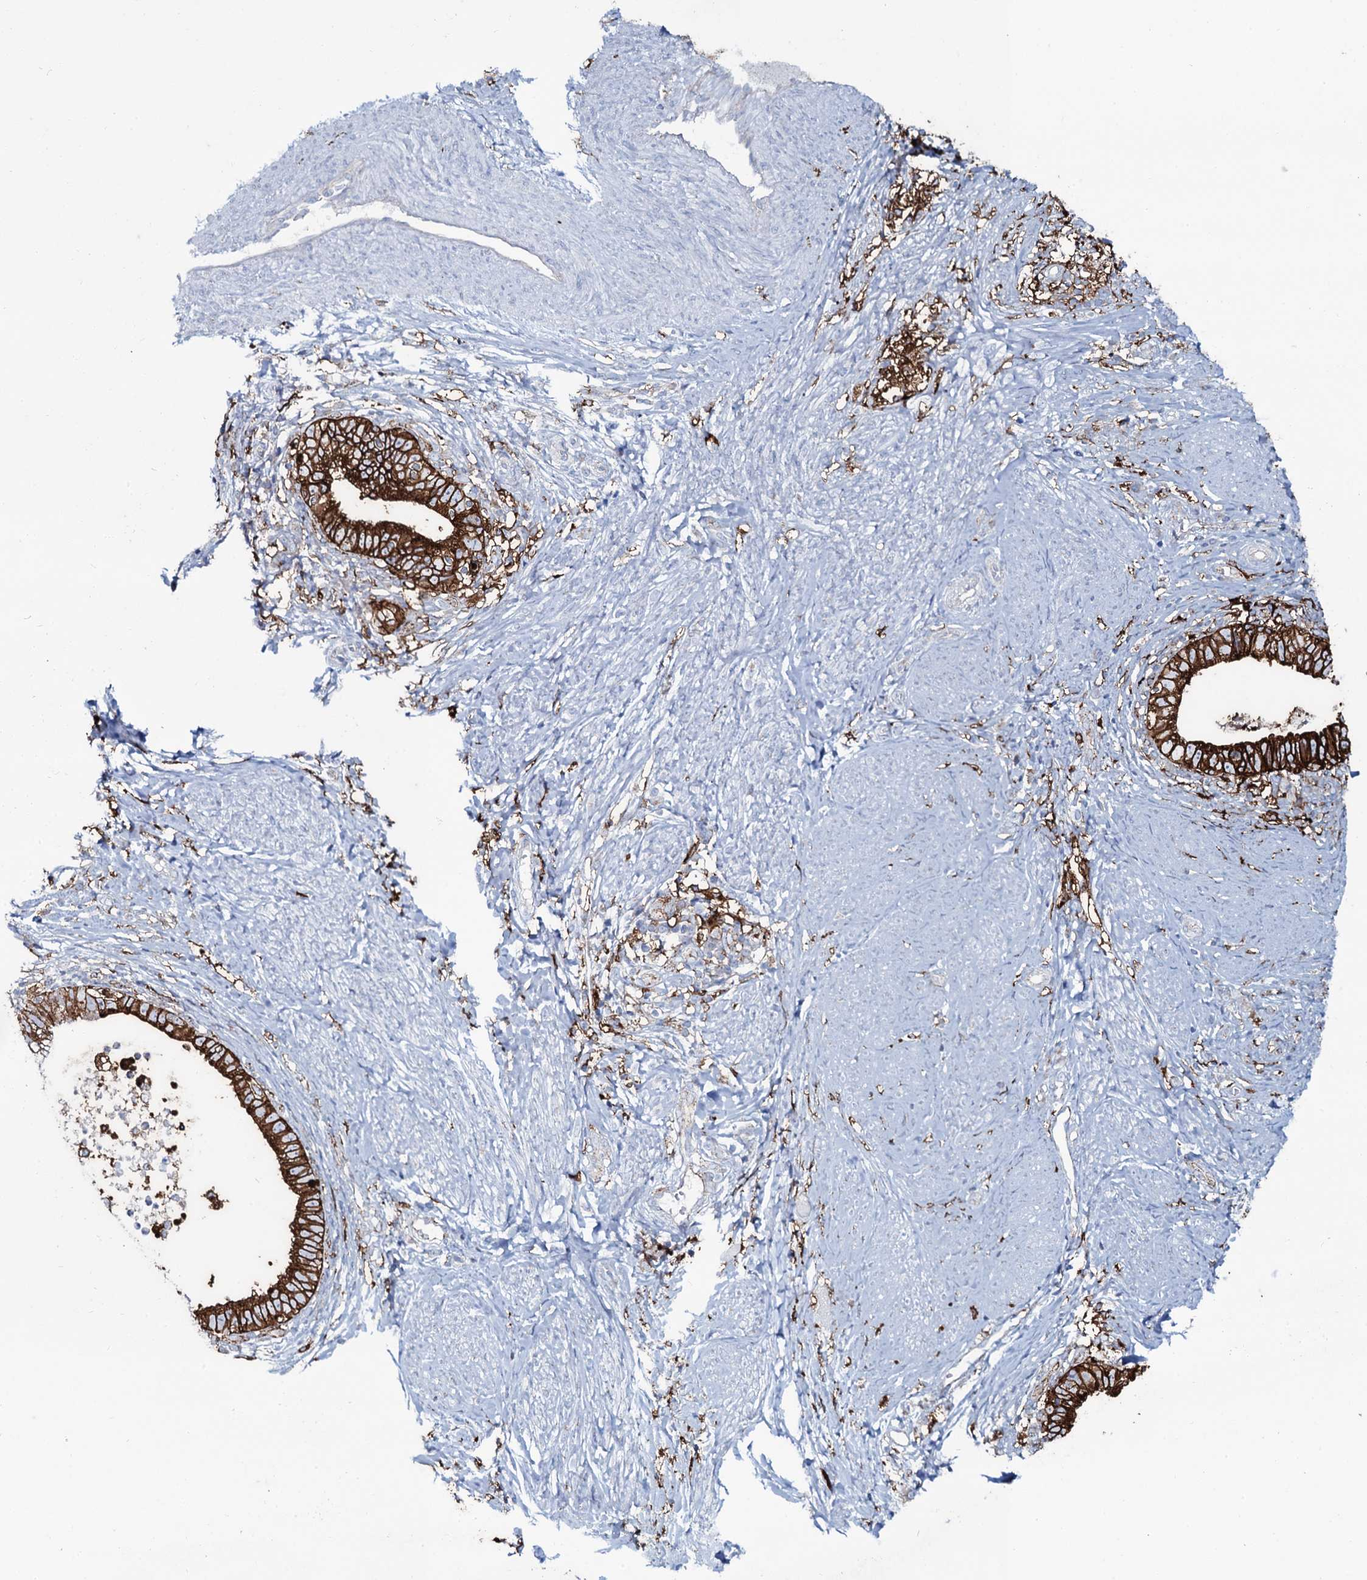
{"staining": {"intensity": "strong", "quantity": ">75%", "location": "cytoplasmic/membranous"}, "tissue": "cervical cancer", "cell_type": "Tumor cells", "image_type": "cancer", "snomed": [{"axis": "morphology", "description": "Adenocarcinoma, NOS"}, {"axis": "topography", "description": "Cervix"}], "caption": "Protein expression by immunohistochemistry demonstrates strong cytoplasmic/membranous expression in approximately >75% of tumor cells in adenocarcinoma (cervical).", "gene": "OSBPL2", "patient": {"sex": "female", "age": 36}}